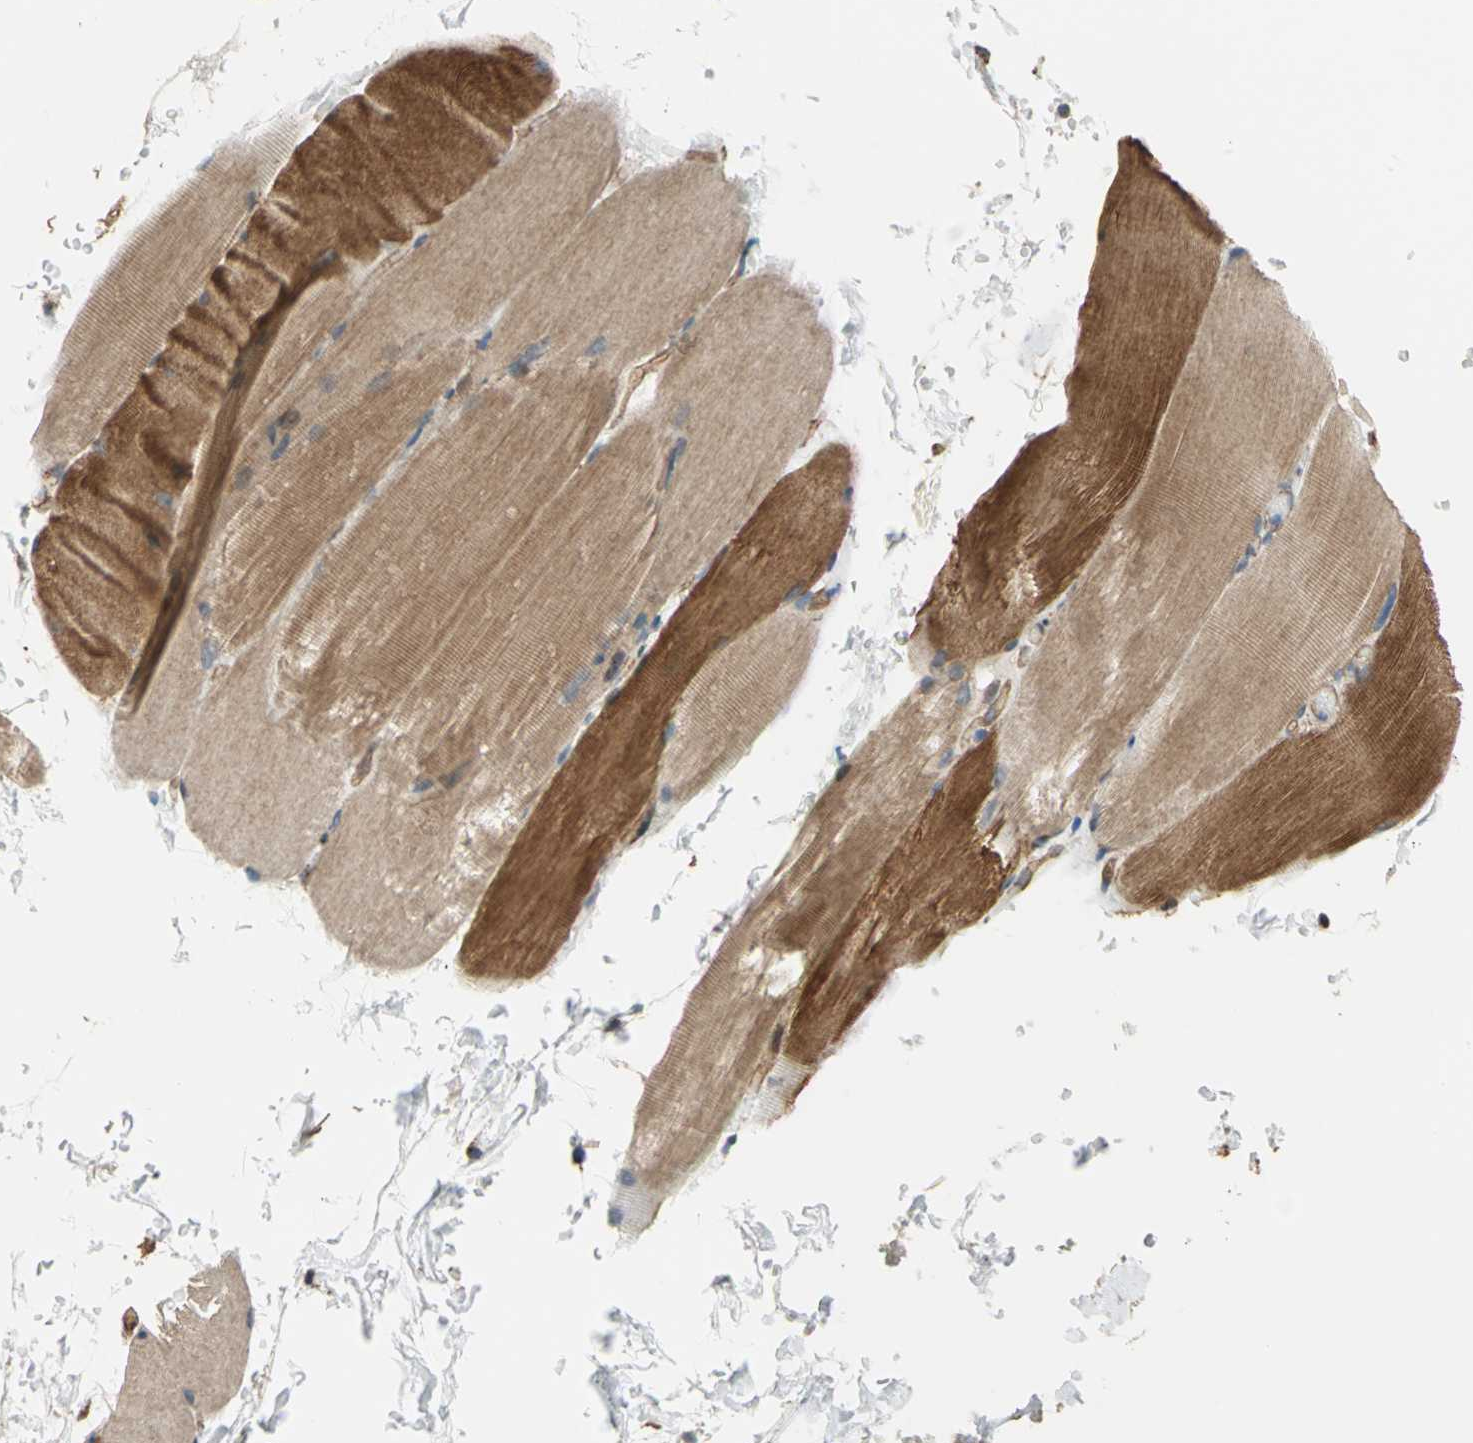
{"staining": {"intensity": "moderate", "quantity": ">75%", "location": "cytoplasmic/membranous"}, "tissue": "skeletal muscle", "cell_type": "Myocytes", "image_type": "normal", "snomed": [{"axis": "morphology", "description": "Normal tissue, NOS"}, {"axis": "topography", "description": "Skeletal muscle"}, {"axis": "topography", "description": "Parathyroid gland"}], "caption": "This is an image of immunohistochemistry (IHC) staining of normal skeletal muscle, which shows moderate positivity in the cytoplasmic/membranous of myocytes.", "gene": "MRPS22", "patient": {"sex": "female", "age": 37}}